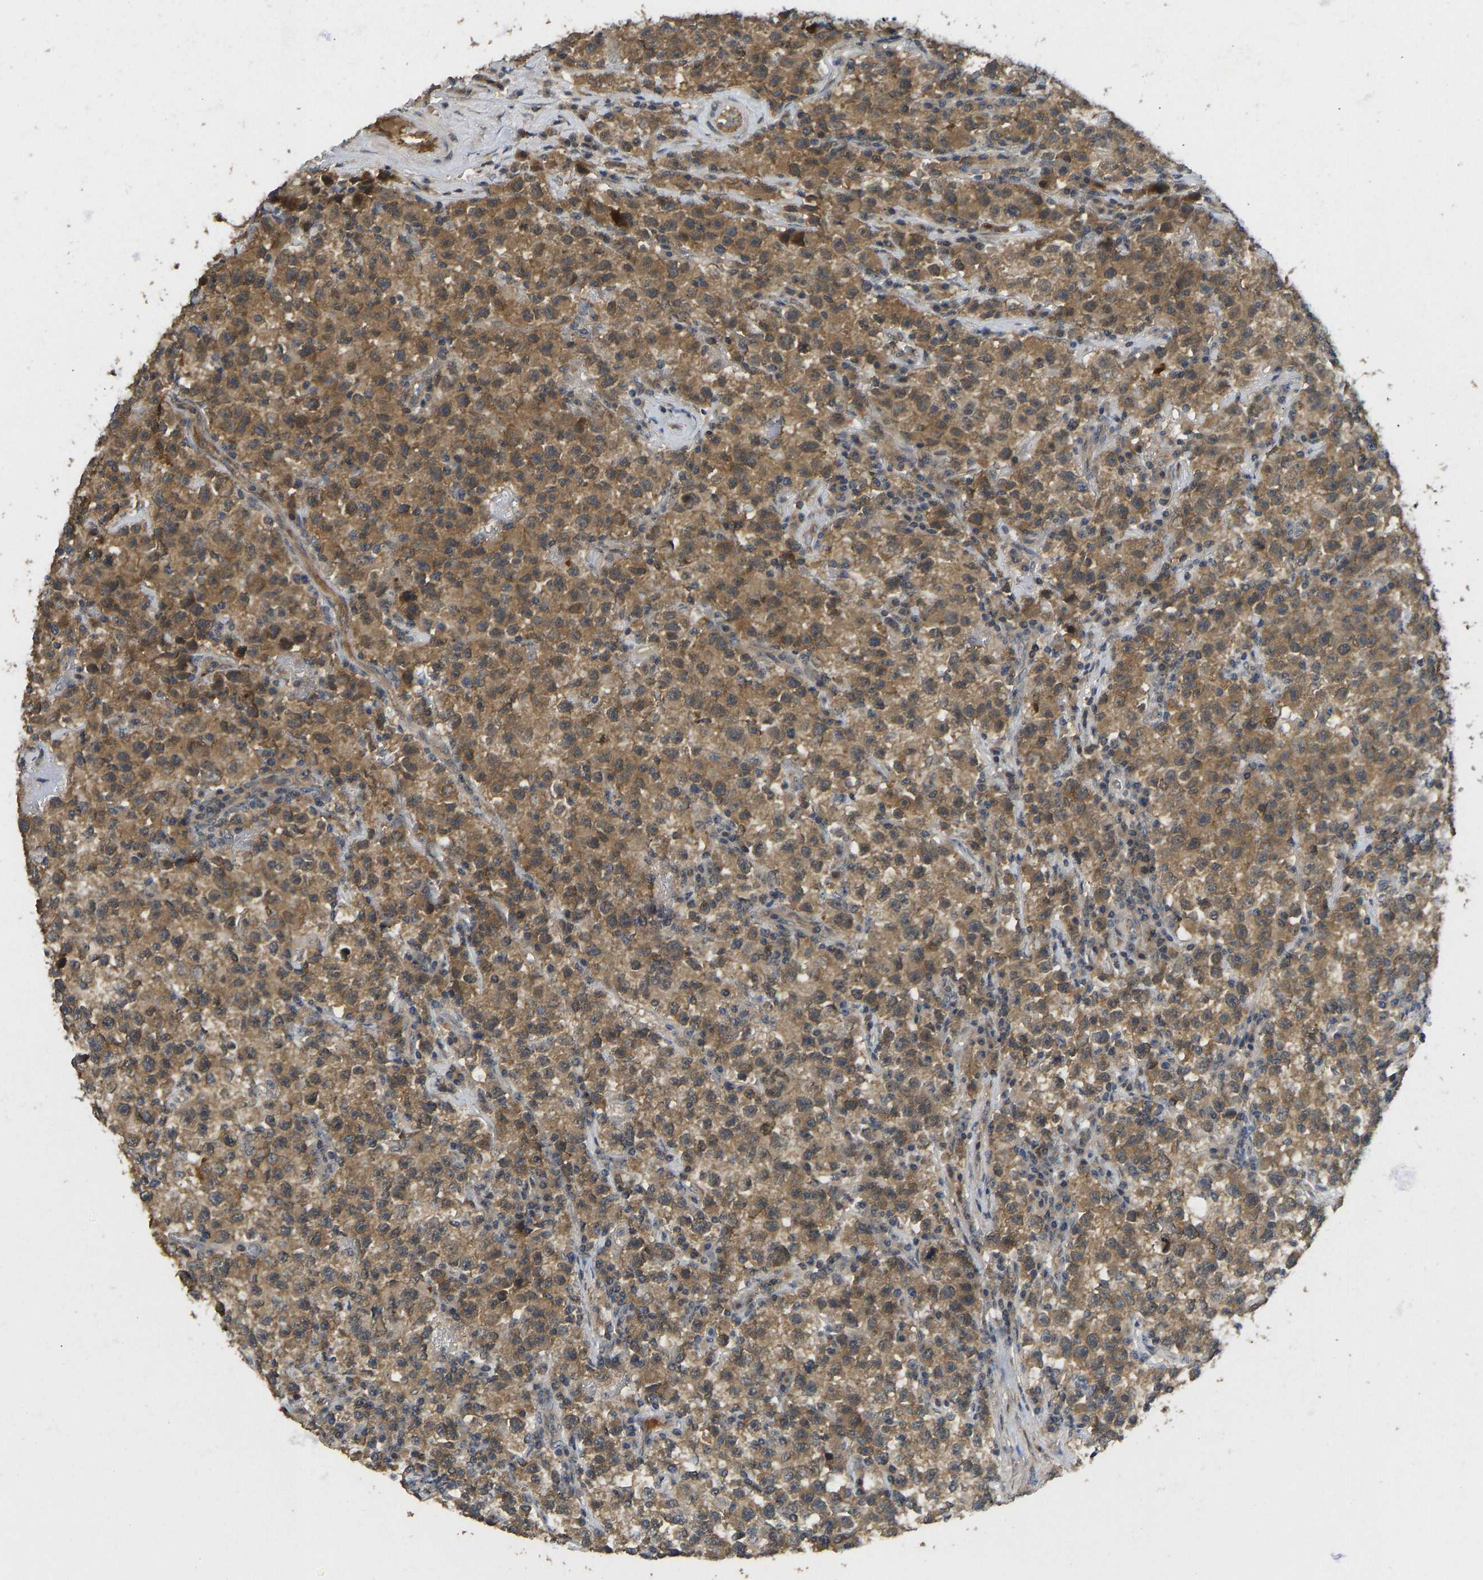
{"staining": {"intensity": "moderate", "quantity": ">75%", "location": "cytoplasmic/membranous"}, "tissue": "testis cancer", "cell_type": "Tumor cells", "image_type": "cancer", "snomed": [{"axis": "morphology", "description": "Seminoma, NOS"}, {"axis": "topography", "description": "Testis"}], "caption": "Immunohistochemistry histopathology image of human seminoma (testis) stained for a protein (brown), which reveals medium levels of moderate cytoplasmic/membranous expression in about >75% of tumor cells.", "gene": "NDRG3", "patient": {"sex": "male", "age": 22}}